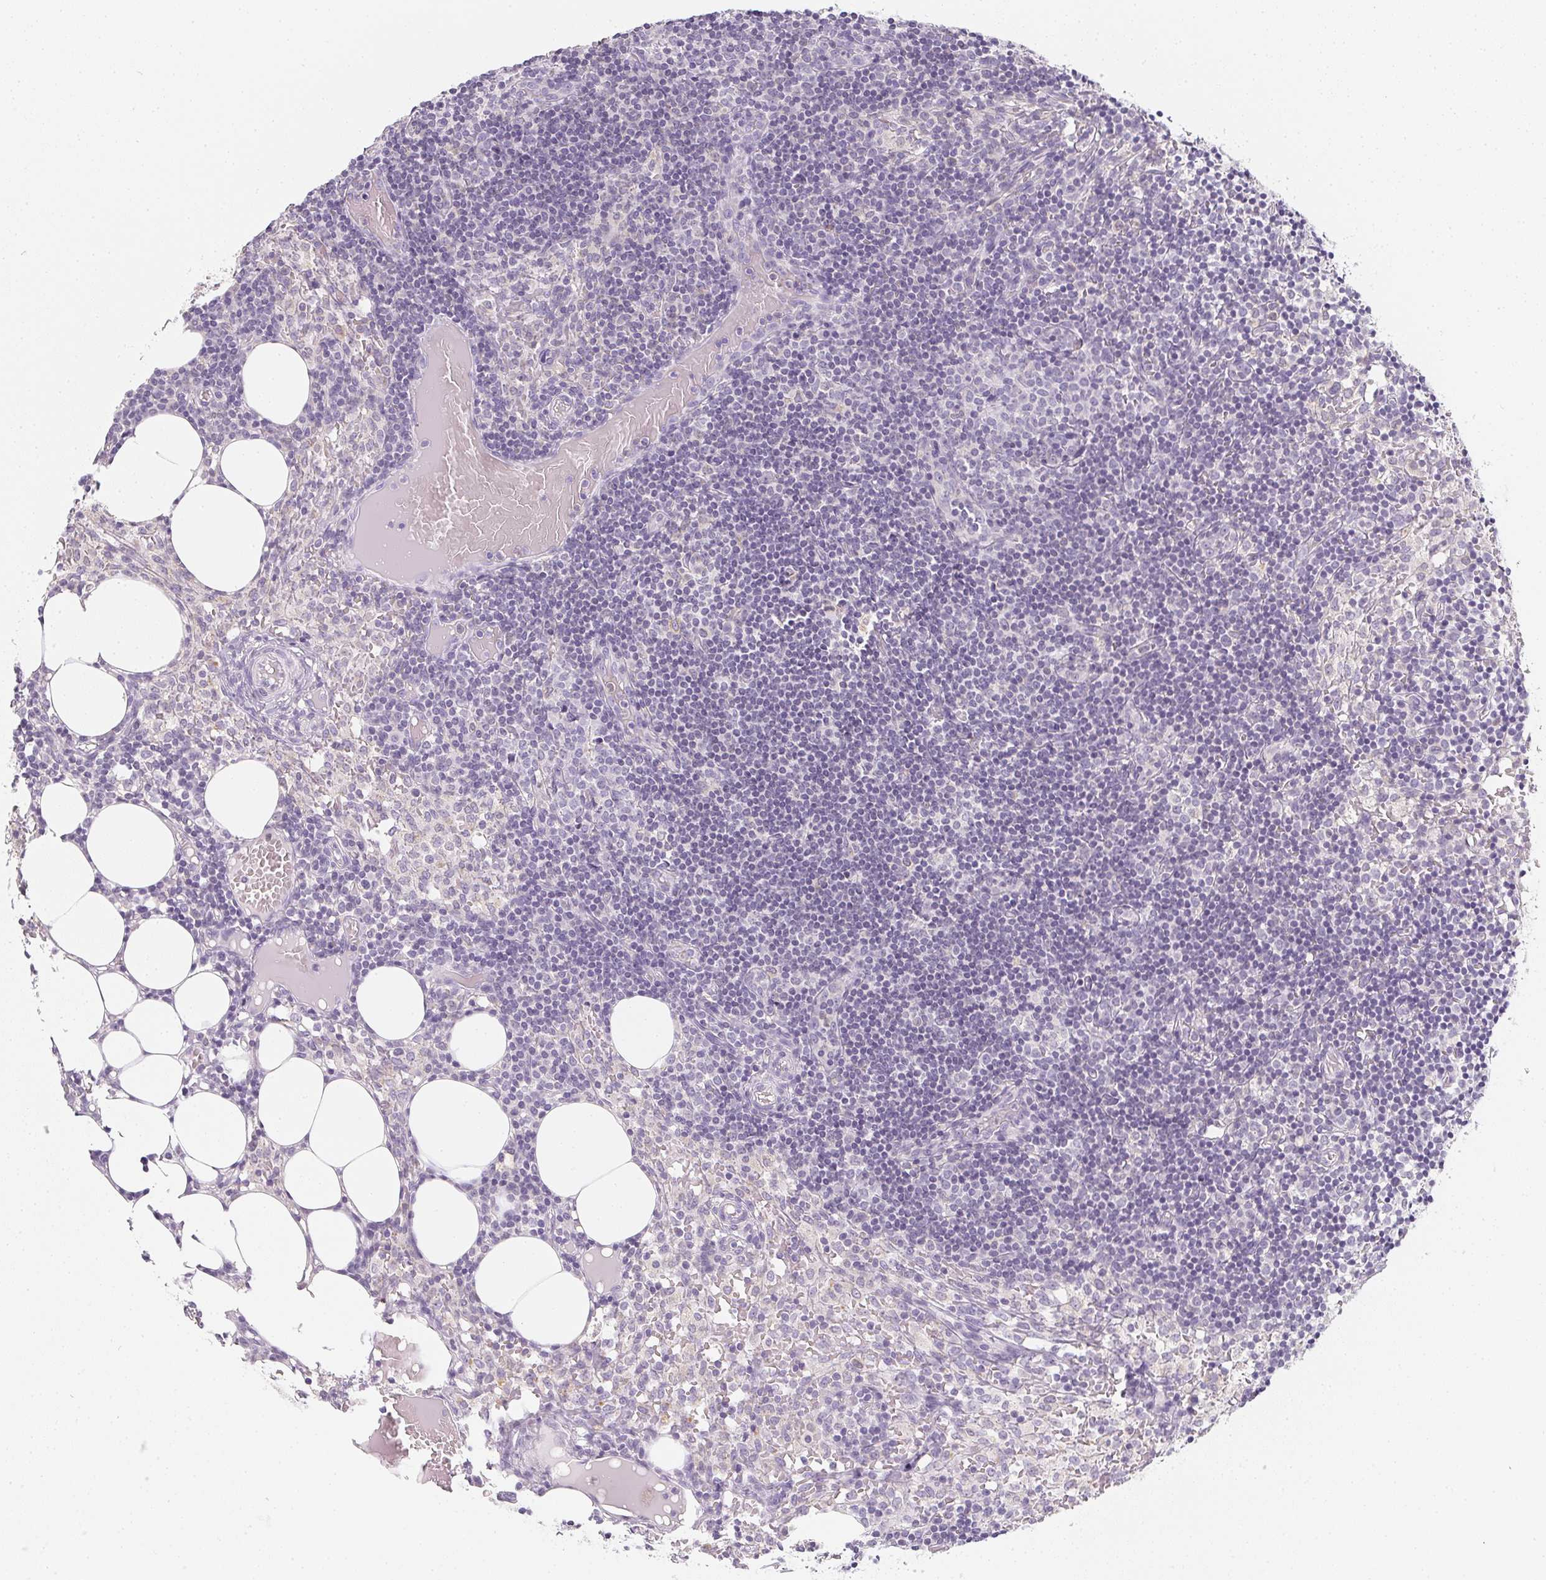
{"staining": {"intensity": "negative", "quantity": "none", "location": "none"}, "tissue": "lymph node", "cell_type": "Germinal center cells", "image_type": "normal", "snomed": [{"axis": "morphology", "description": "Normal tissue, NOS"}, {"axis": "topography", "description": "Lymph node"}], "caption": "Immunohistochemistry (IHC) micrograph of normal human lymph node stained for a protein (brown), which shows no positivity in germinal center cells. The staining was performed using DAB to visualize the protein expression in brown, while the nuclei were stained in blue with hematoxylin (Magnification: 20x).", "gene": "SOAT1", "patient": {"sex": "female", "age": 41}}